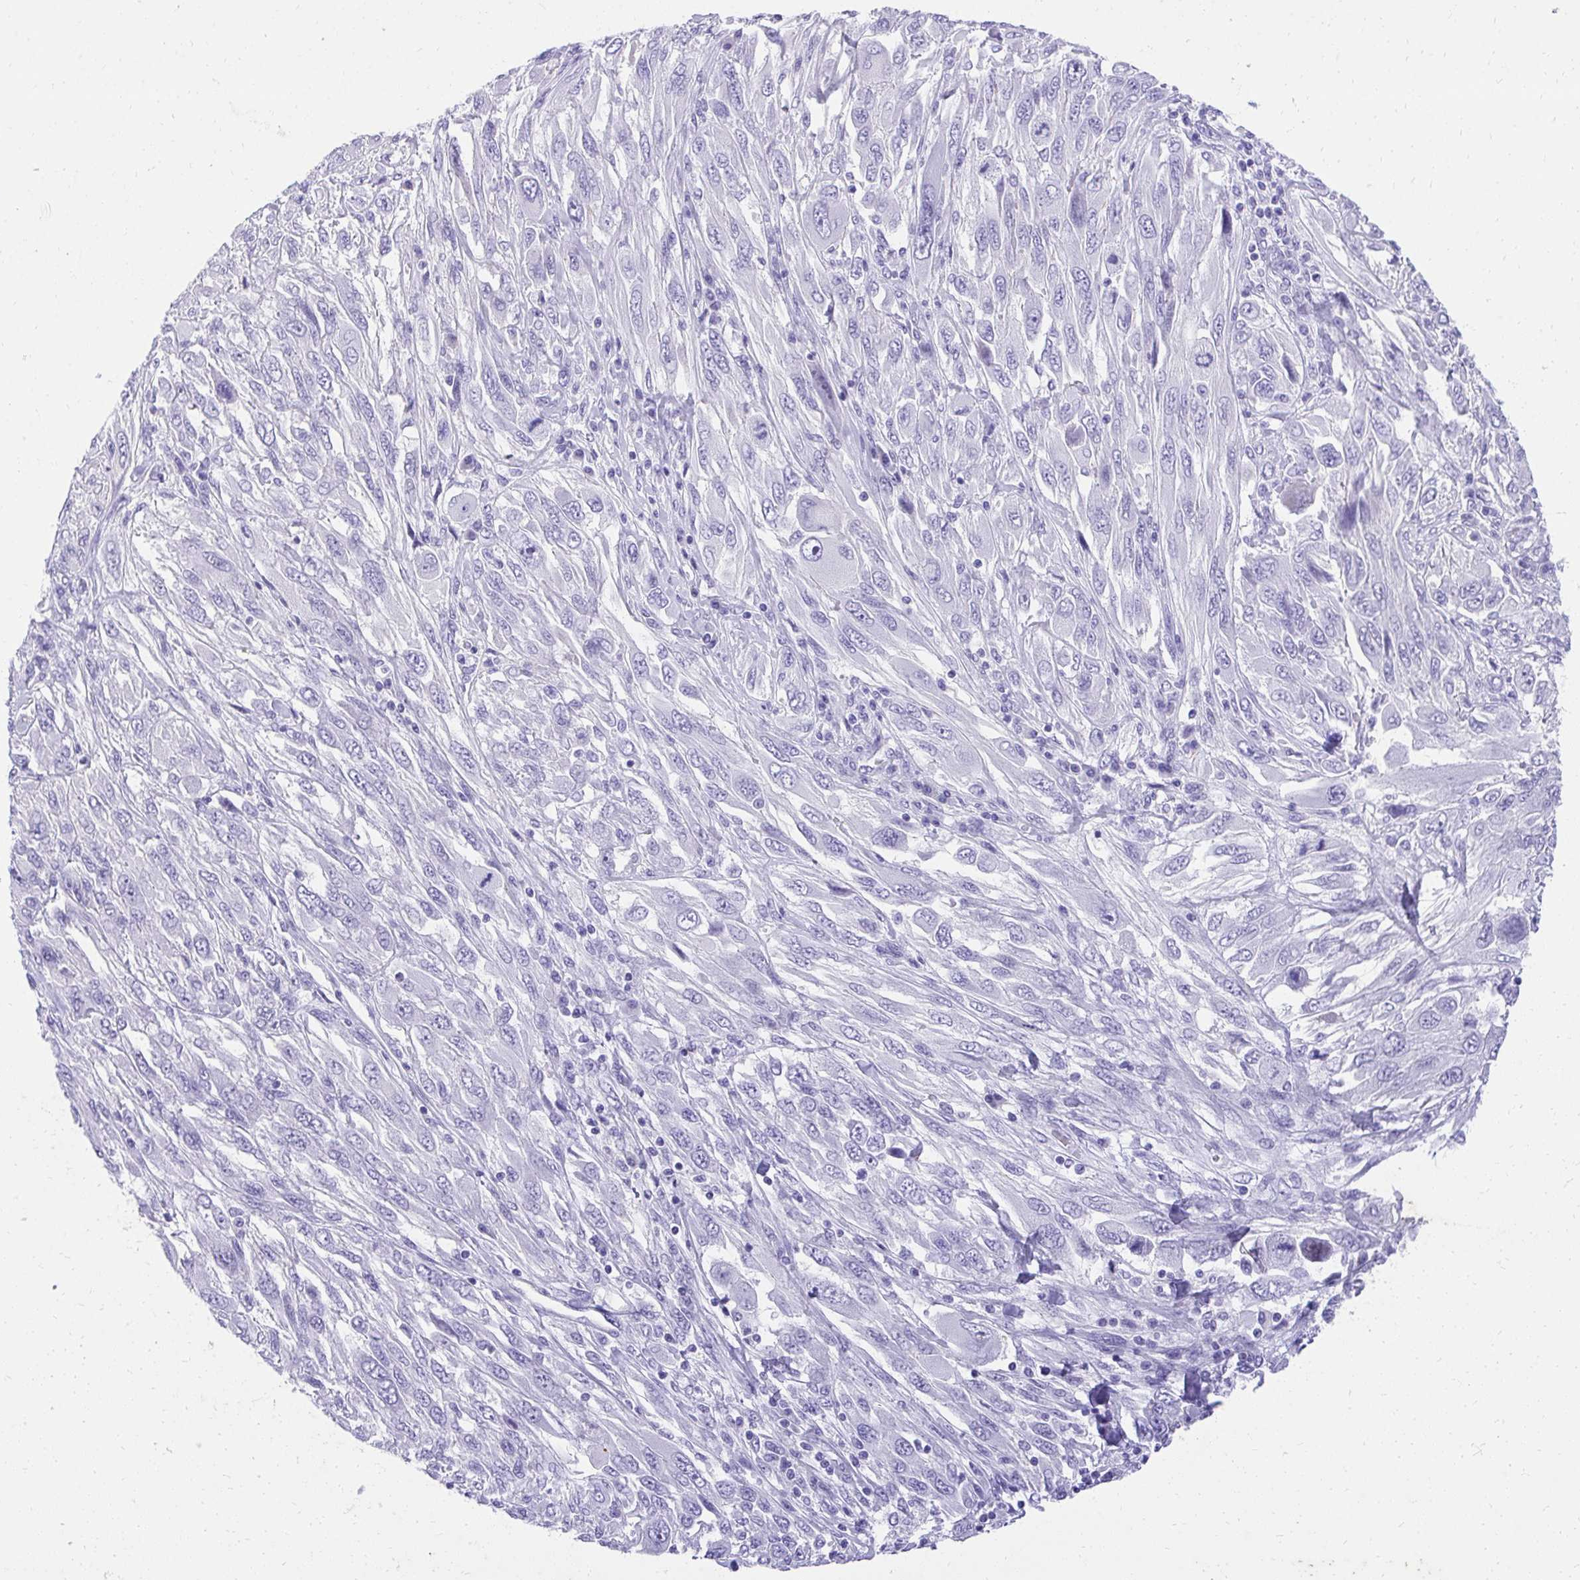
{"staining": {"intensity": "negative", "quantity": "none", "location": "none"}, "tissue": "melanoma", "cell_type": "Tumor cells", "image_type": "cancer", "snomed": [{"axis": "morphology", "description": "Malignant melanoma, NOS"}, {"axis": "topography", "description": "Skin"}], "caption": "Tumor cells are negative for brown protein staining in melanoma.", "gene": "KLK1", "patient": {"sex": "female", "age": 91}}